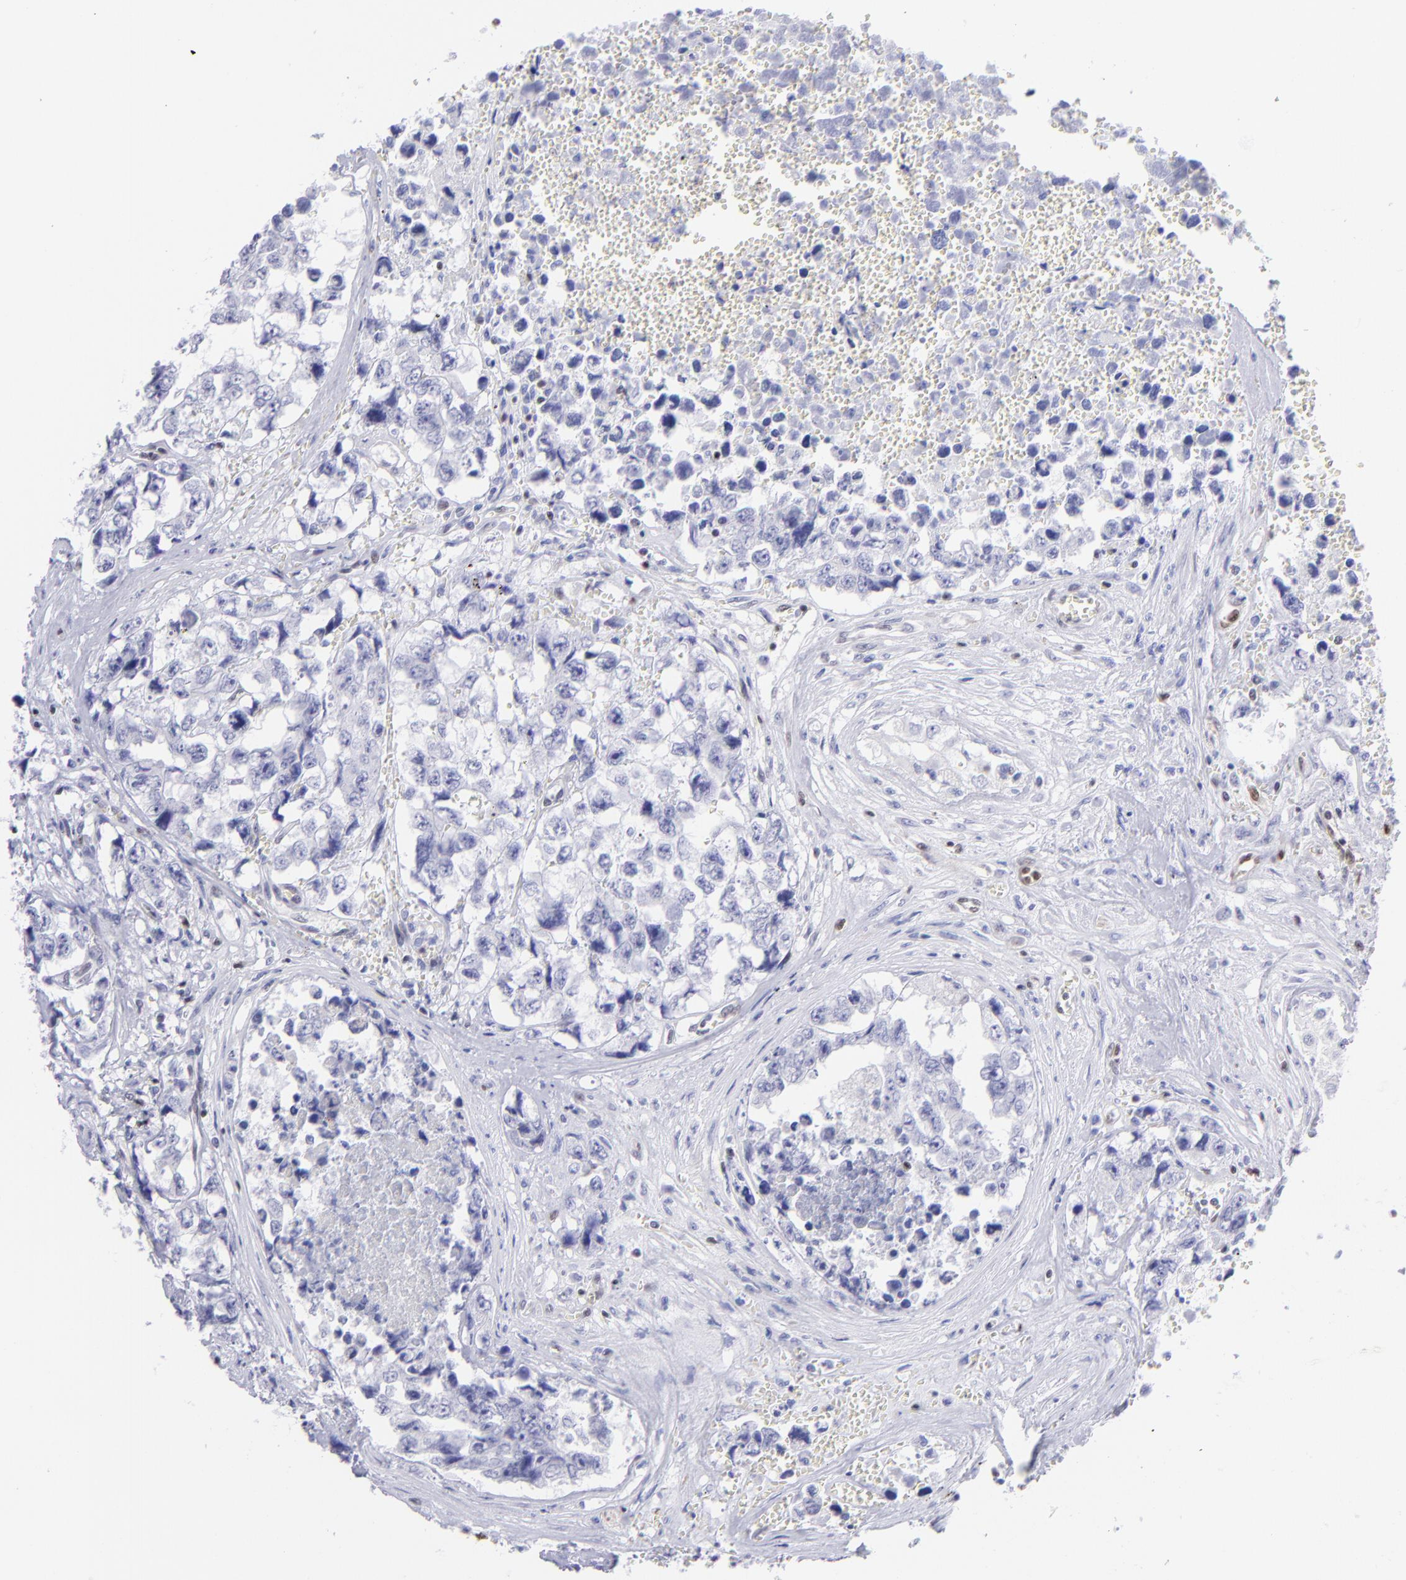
{"staining": {"intensity": "negative", "quantity": "none", "location": "none"}, "tissue": "testis cancer", "cell_type": "Tumor cells", "image_type": "cancer", "snomed": [{"axis": "morphology", "description": "Carcinoma, Embryonal, NOS"}, {"axis": "topography", "description": "Testis"}], "caption": "A high-resolution histopathology image shows immunohistochemistry staining of testis cancer (embryonal carcinoma), which exhibits no significant expression in tumor cells. The staining is performed using DAB (3,3'-diaminobenzidine) brown chromogen with nuclei counter-stained in using hematoxylin.", "gene": "ETS1", "patient": {"sex": "male", "age": 31}}